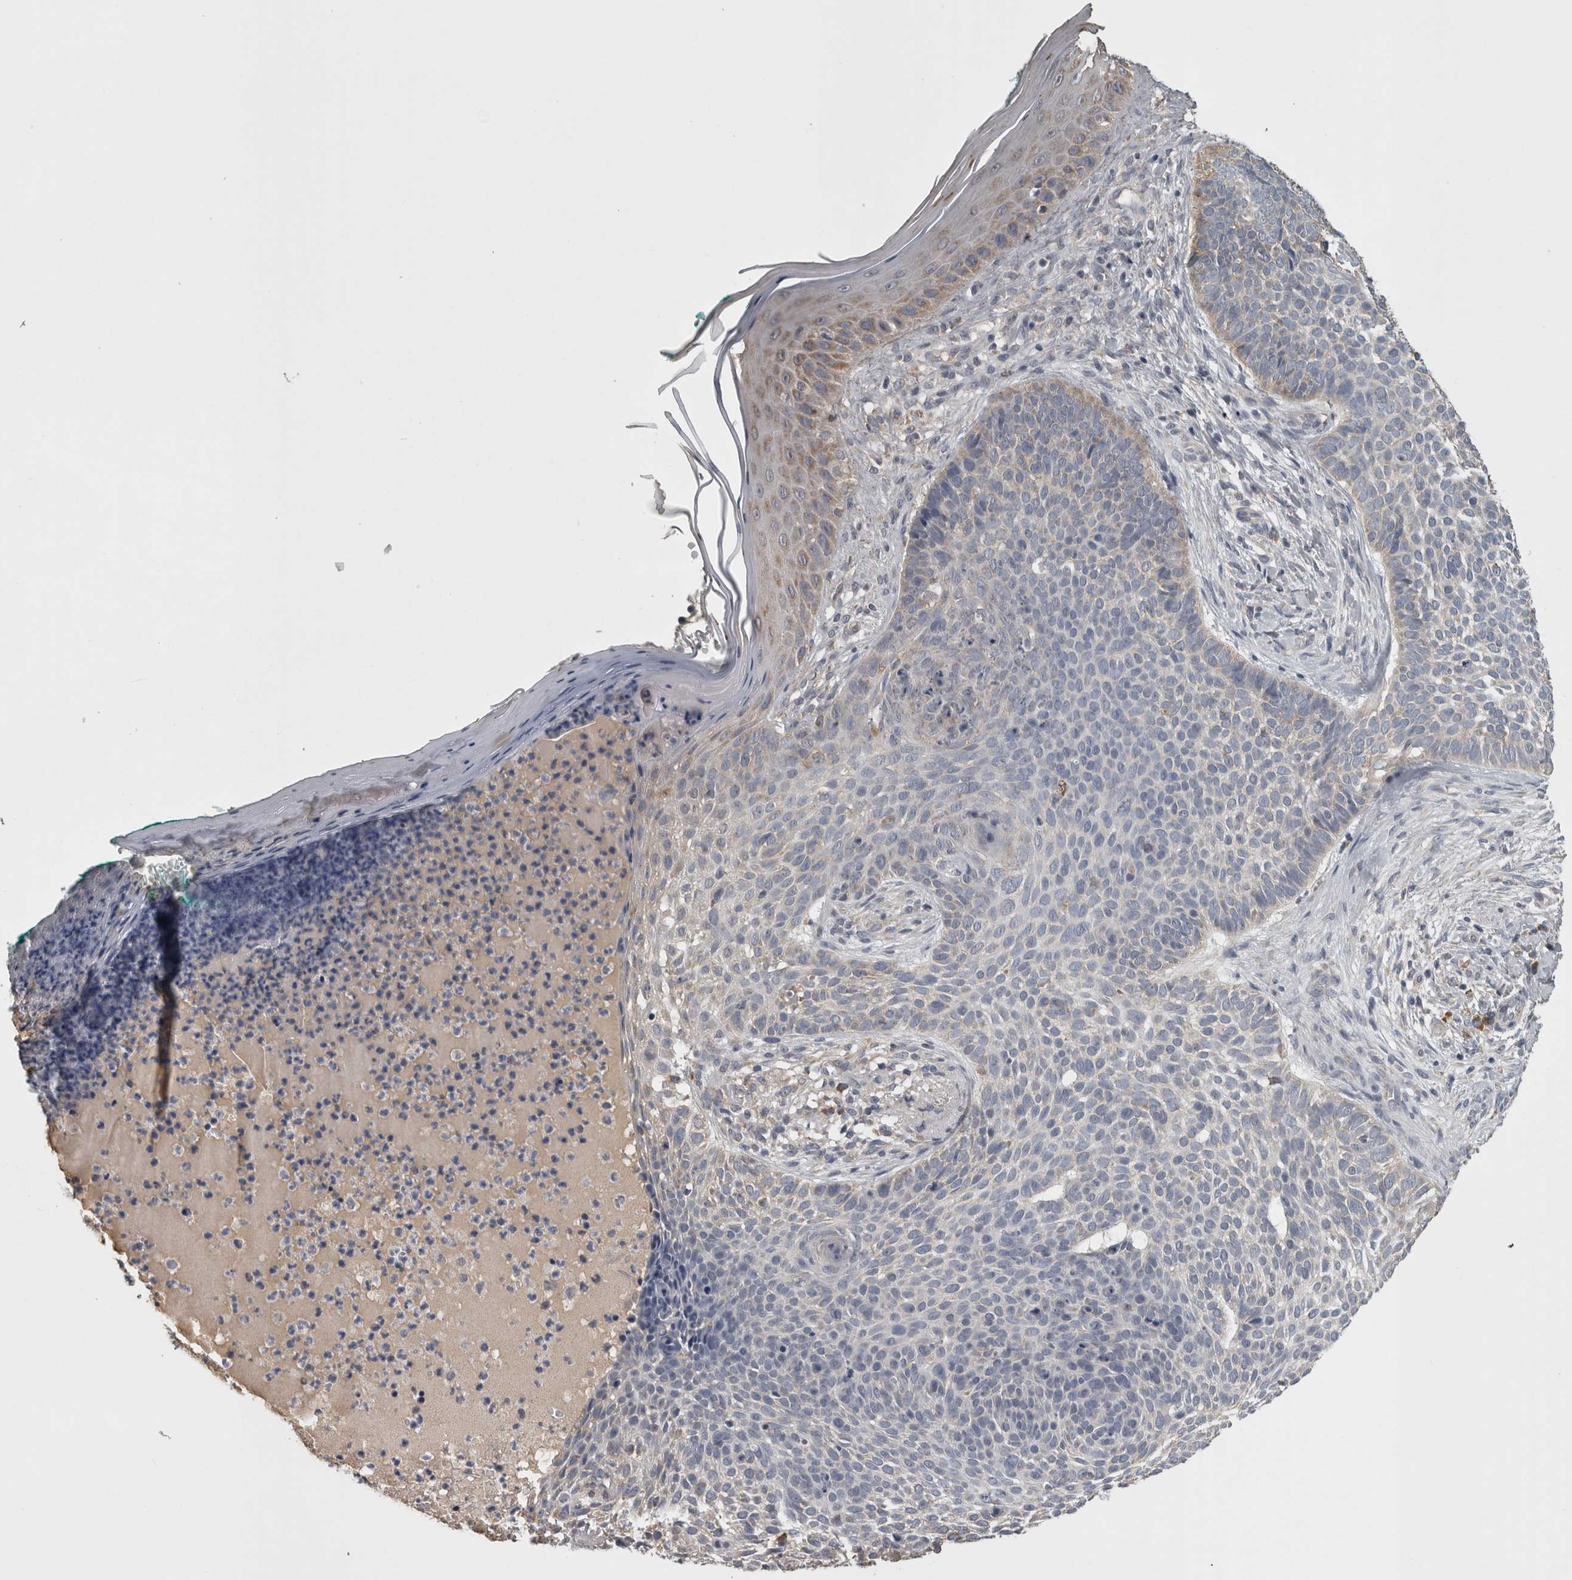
{"staining": {"intensity": "weak", "quantity": "<25%", "location": "cytoplasmic/membranous"}, "tissue": "skin cancer", "cell_type": "Tumor cells", "image_type": "cancer", "snomed": [{"axis": "morphology", "description": "Normal tissue, NOS"}, {"axis": "morphology", "description": "Basal cell carcinoma"}, {"axis": "topography", "description": "Skin"}], "caption": "Tumor cells show no significant protein expression in basal cell carcinoma (skin).", "gene": "FRK", "patient": {"sex": "male", "age": 67}}